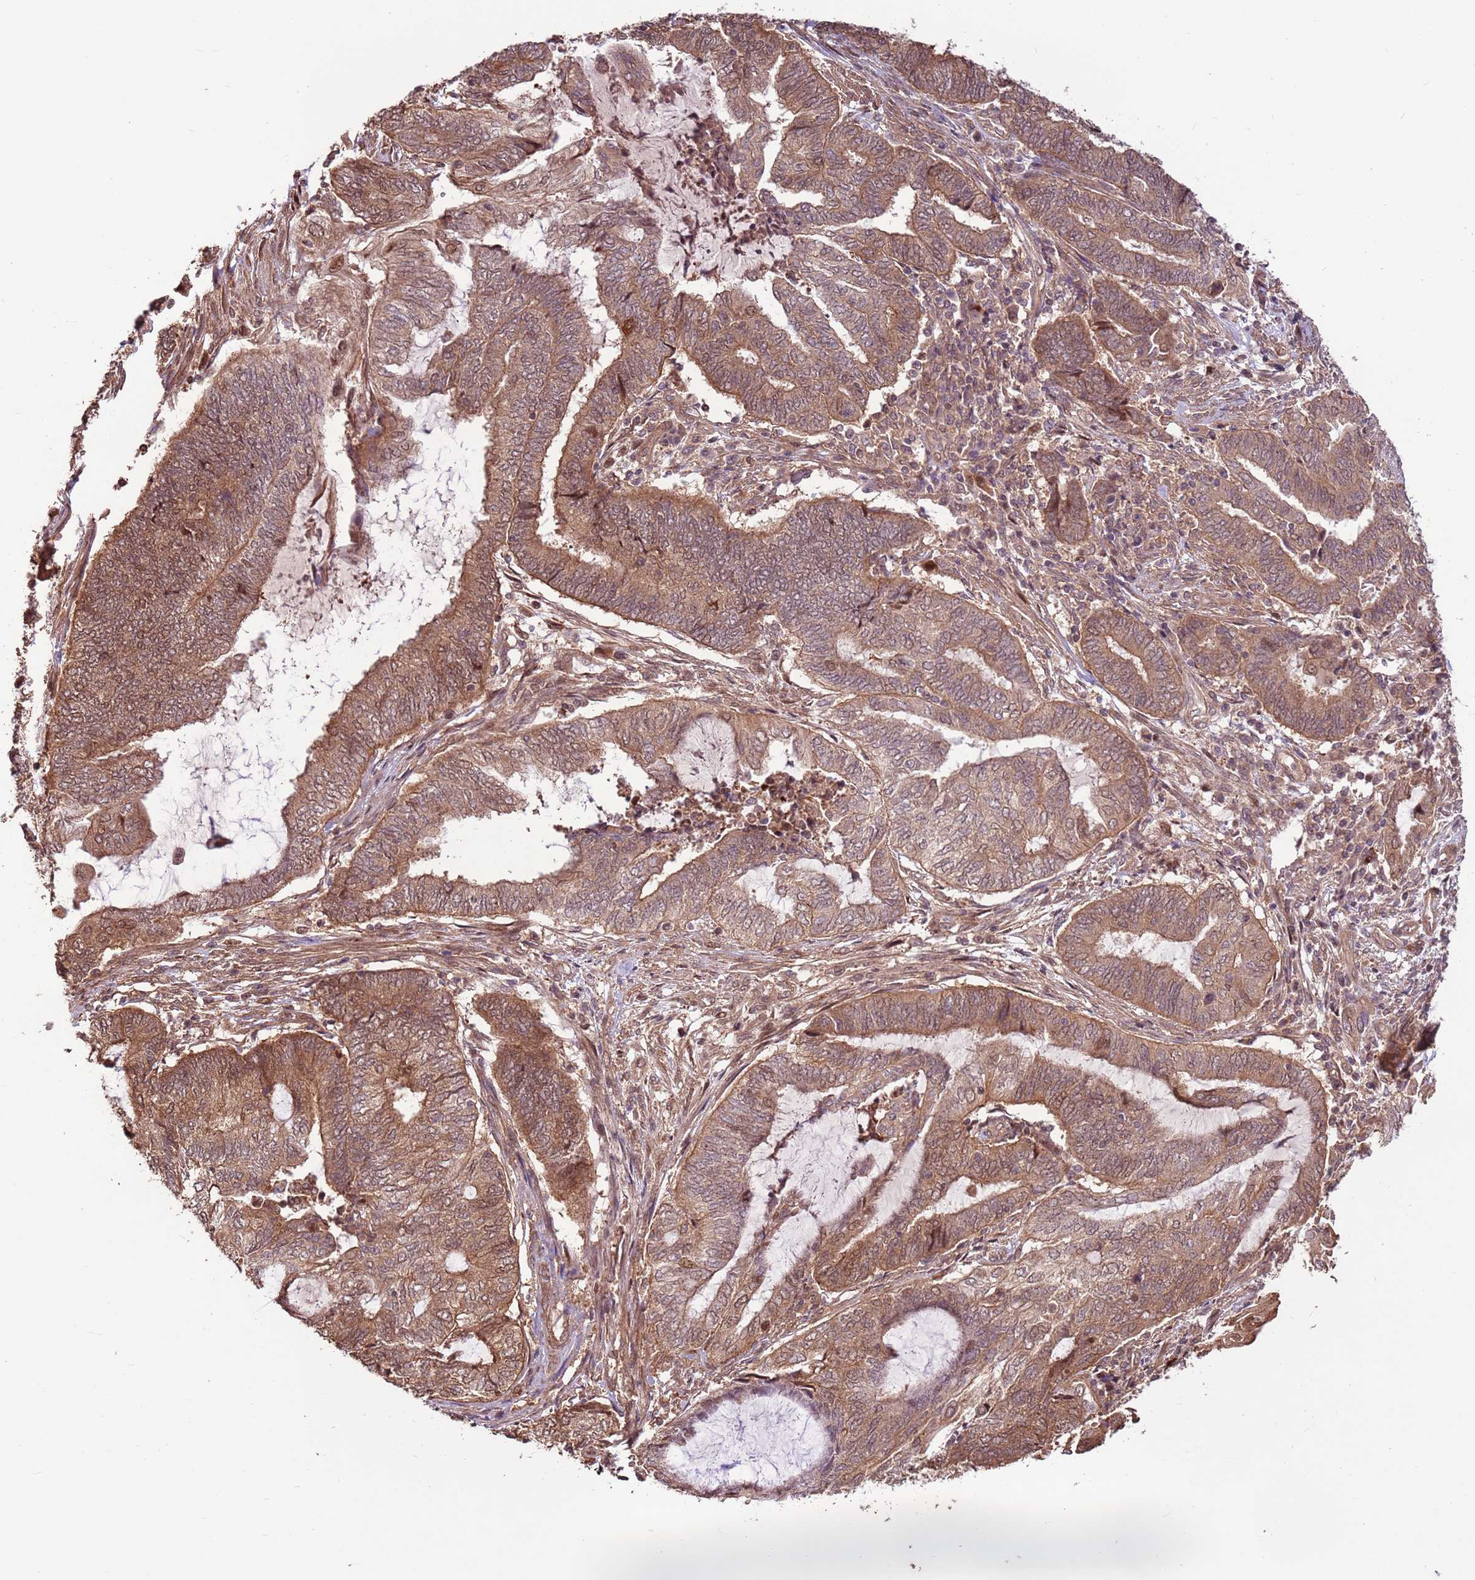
{"staining": {"intensity": "moderate", "quantity": ">75%", "location": "cytoplasmic/membranous,nuclear"}, "tissue": "endometrial cancer", "cell_type": "Tumor cells", "image_type": "cancer", "snomed": [{"axis": "morphology", "description": "Adenocarcinoma, NOS"}, {"axis": "topography", "description": "Uterus"}, {"axis": "topography", "description": "Endometrium"}], "caption": "There is medium levels of moderate cytoplasmic/membranous and nuclear positivity in tumor cells of endometrial cancer, as demonstrated by immunohistochemical staining (brown color).", "gene": "CCDC112", "patient": {"sex": "female", "age": 70}}